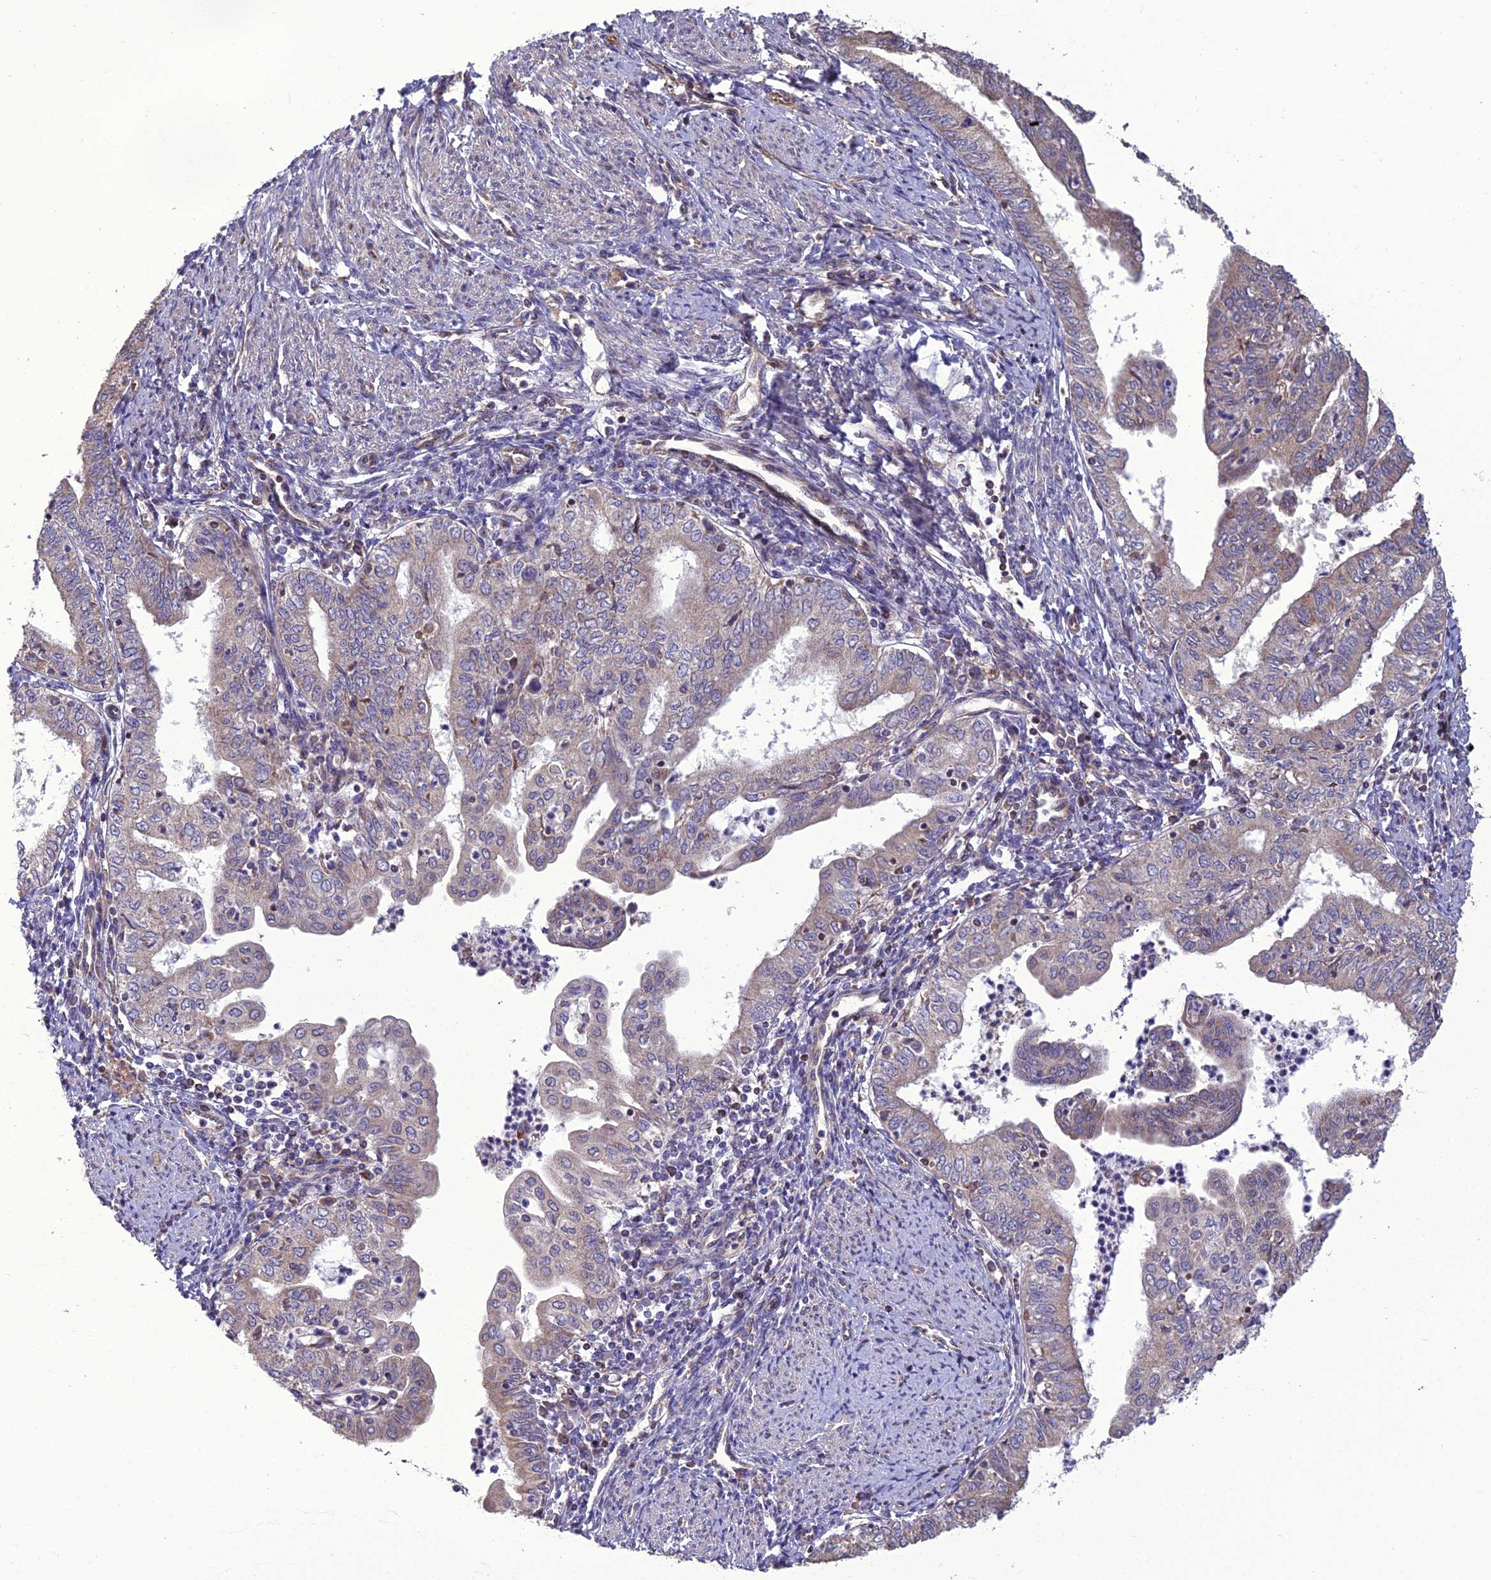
{"staining": {"intensity": "weak", "quantity": "25%-75%", "location": "cytoplasmic/membranous"}, "tissue": "endometrial cancer", "cell_type": "Tumor cells", "image_type": "cancer", "snomed": [{"axis": "morphology", "description": "Adenocarcinoma, NOS"}, {"axis": "topography", "description": "Endometrium"}], "caption": "Weak cytoplasmic/membranous positivity is present in approximately 25%-75% of tumor cells in endometrial adenocarcinoma. (DAB (3,3'-diaminobenzidine) = brown stain, brightfield microscopy at high magnification).", "gene": "GIMAP1", "patient": {"sex": "female", "age": 66}}